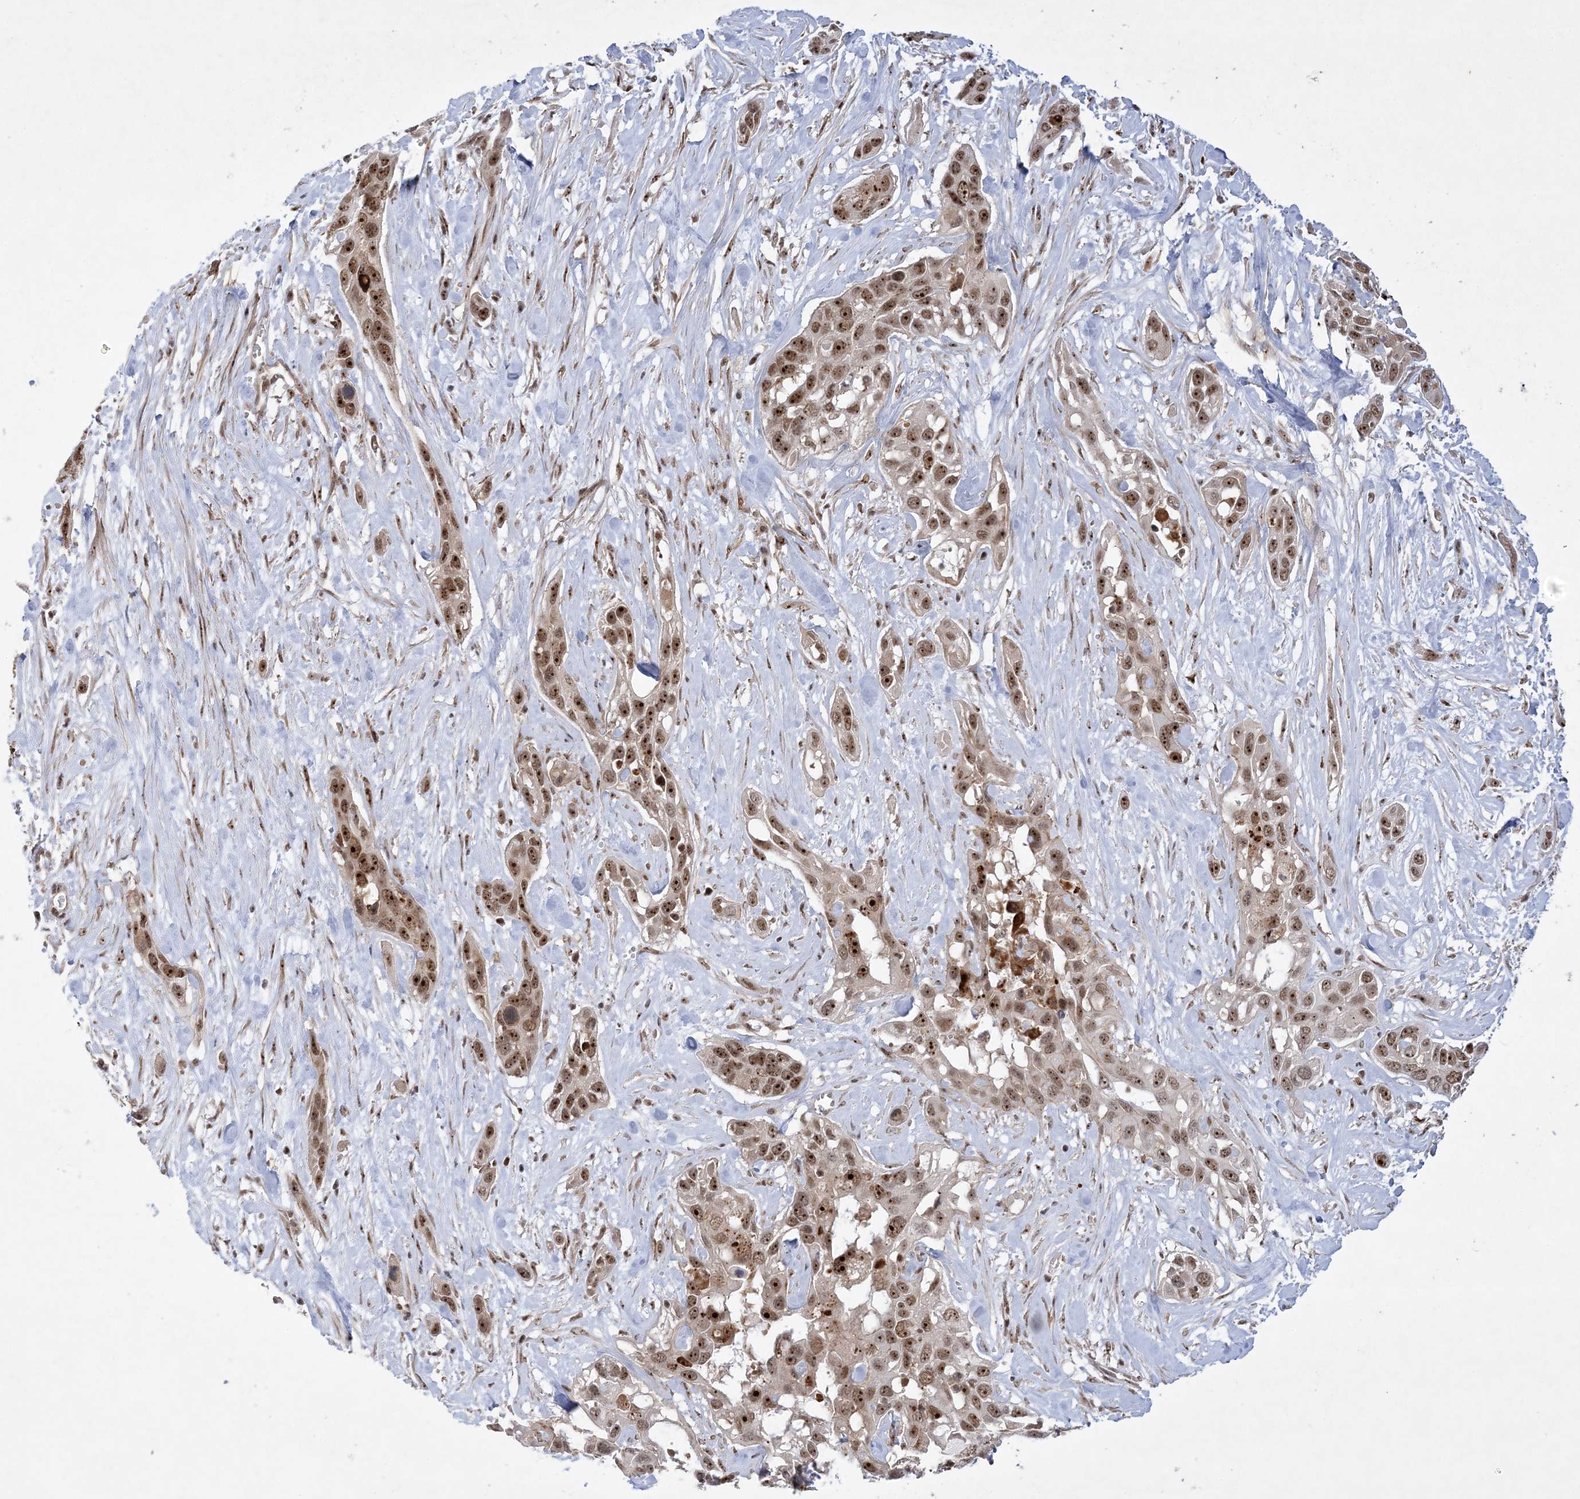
{"staining": {"intensity": "moderate", "quantity": ">75%", "location": "nuclear"}, "tissue": "pancreatic cancer", "cell_type": "Tumor cells", "image_type": "cancer", "snomed": [{"axis": "morphology", "description": "Adenocarcinoma, NOS"}, {"axis": "topography", "description": "Pancreas"}], "caption": "Immunohistochemistry staining of pancreatic adenocarcinoma, which exhibits medium levels of moderate nuclear staining in approximately >75% of tumor cells indicating moderate nuclear protein staining. The staining was performed using DAB (brown) for protein detection and nuclei were counterstained in hematoxylin (blue).", "gene": "NPM3", "patient": {"sex": "female", "age": 60}}